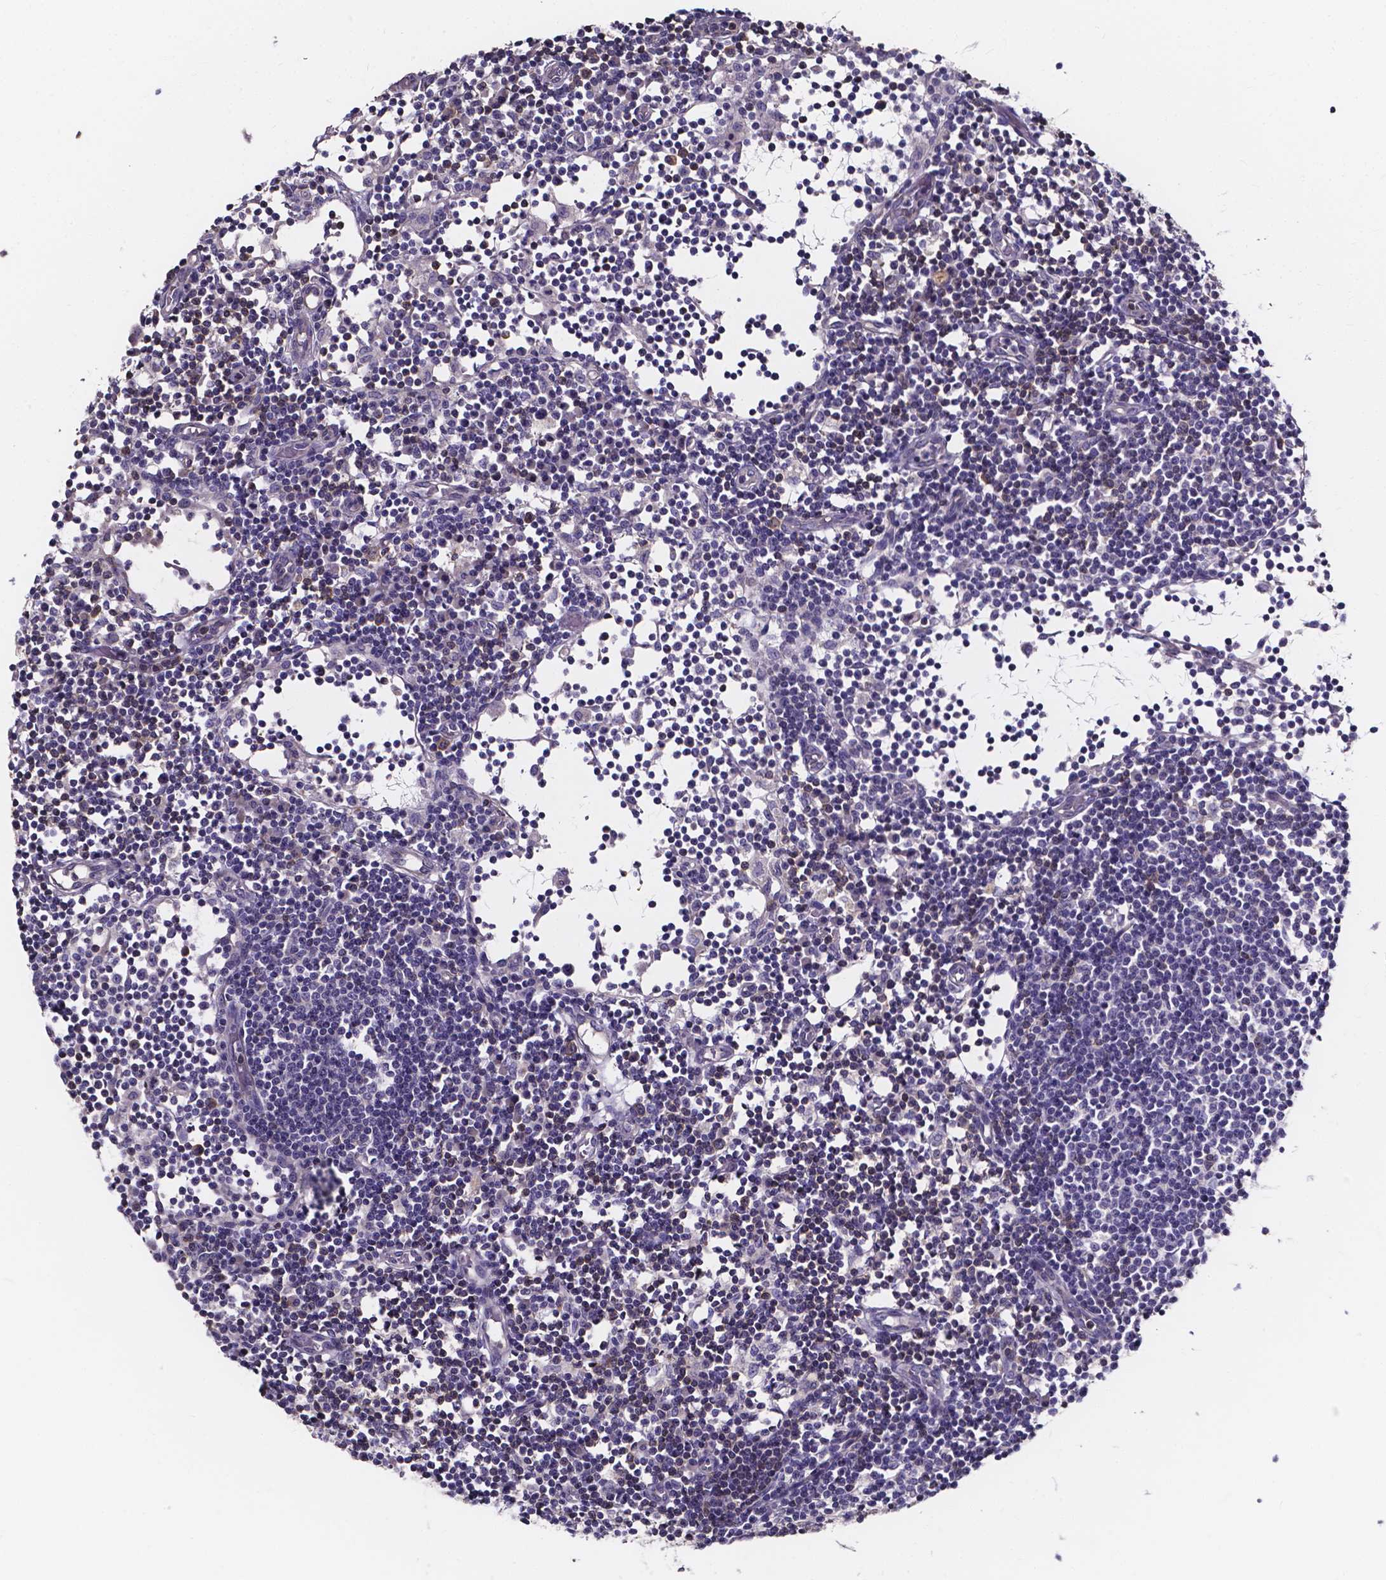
{"staining": {"intensity": "negative", "quantity": "none", "location": "none"}, "tissue": "lymph node", "cell_type": "Germinal center cells", "image_type": "normal", "snomed": [{"axis": "morphology", "description": "Normal tissue, NOS"}, {"axis": "topography", "description": "Lymph node"}], "caption": "Germinal center cells are negative for protein expression in unremarkable human lymph node. Brightfield microscopy of IHC stained with DAB (brown) and hematoxylin (blue), captured at high magnification.", "gene": "THEMIS", "patient": {"sex": "female", "age": 72}}